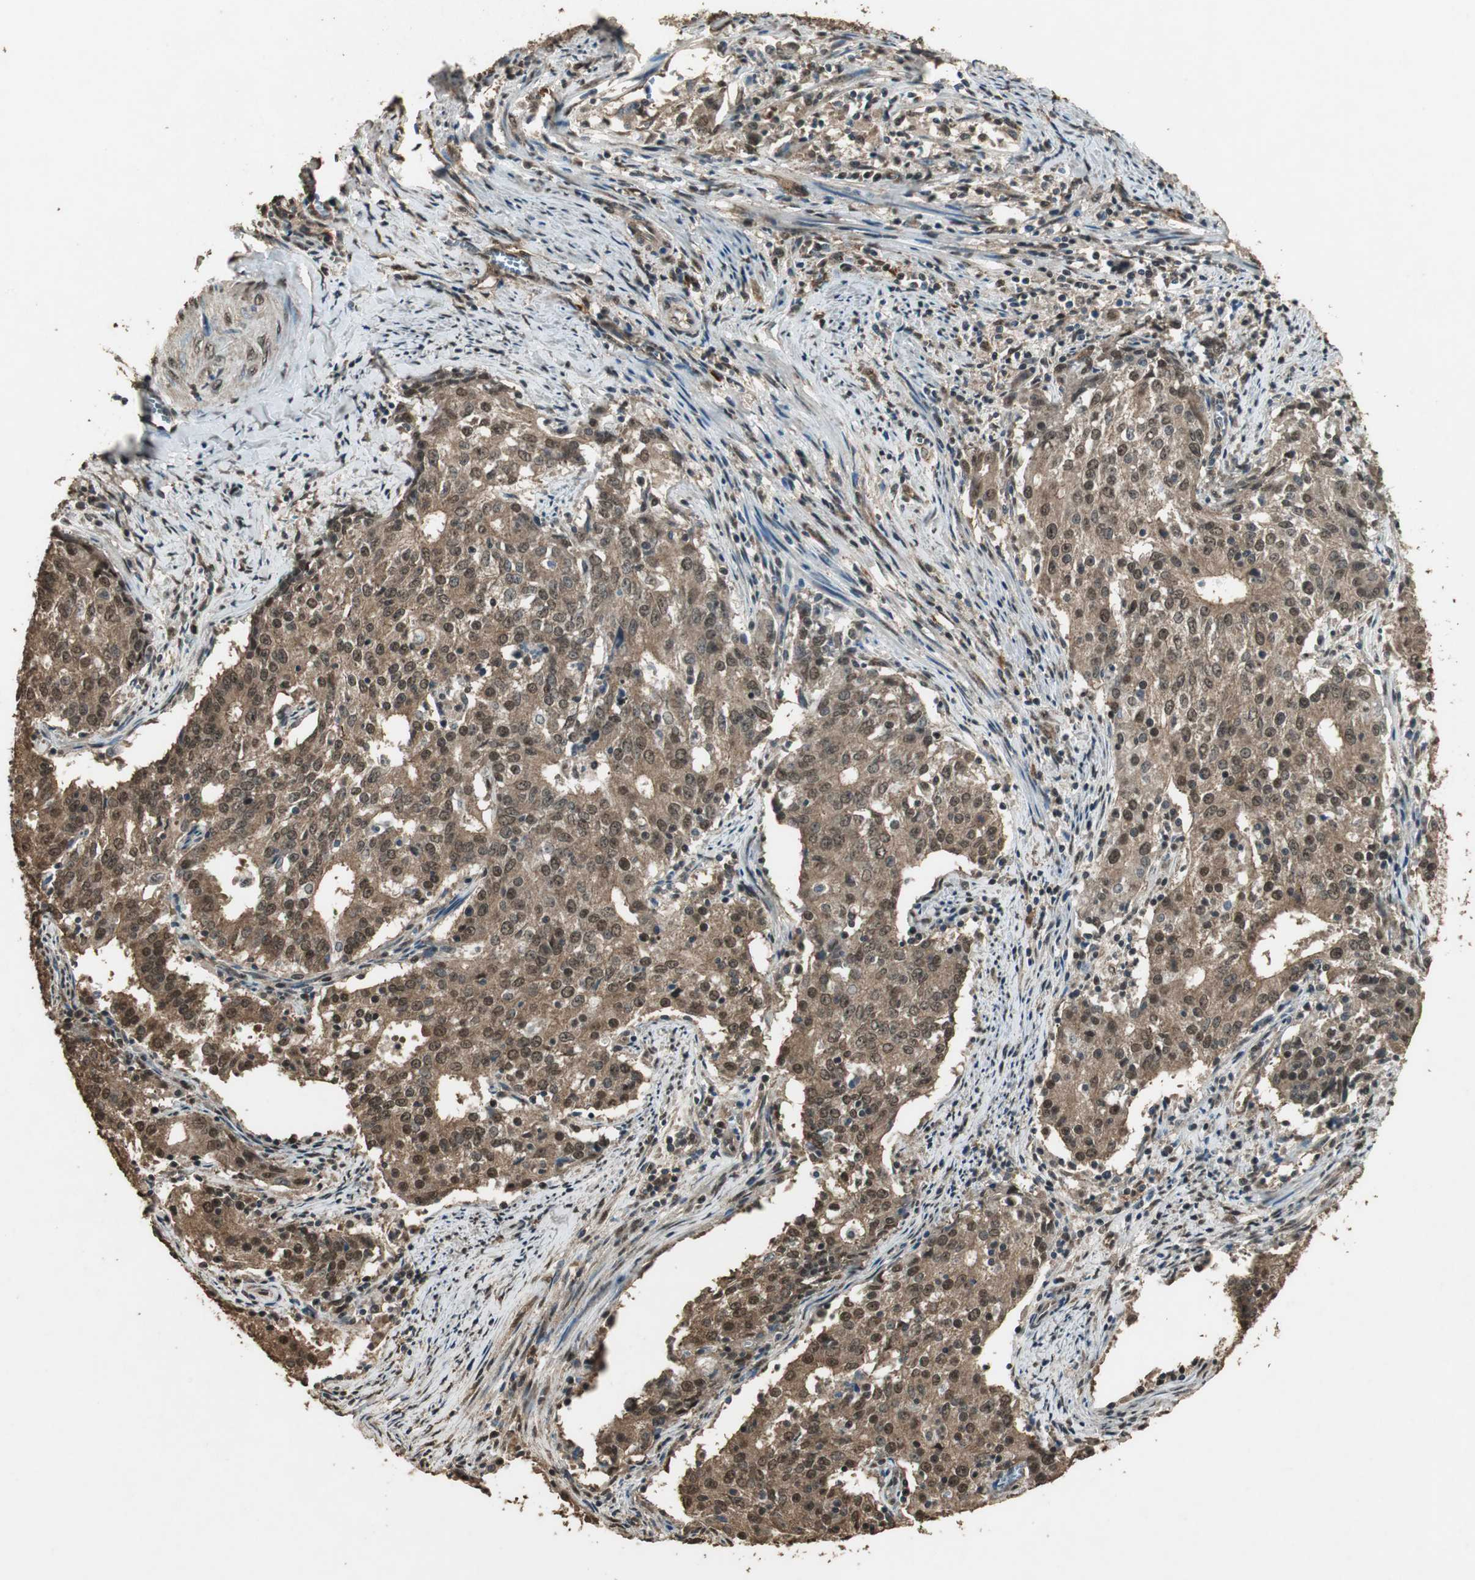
{"staining": {"intensity": "strong", "quantity": ">75%", "location": "cytoplasmic/membranous,nuclear"}, "tissue": "cervical cancer", "cell_type": "Tumor cells", "image_type": "cancer", "snomed": [{"axis": "morphology", "description": "Adenocarcinoma, NOS"}, {"axis": "topography", "description": "Cervix"}], "caption": "The immunohistochemical stain labels strong cytoplasmic/membranous and nuclear expression in tumor cells of cervical adenocarcinoma tissue.", "gene": "PPP1R13B", "patient": {"sex": "female", "age": 44}}